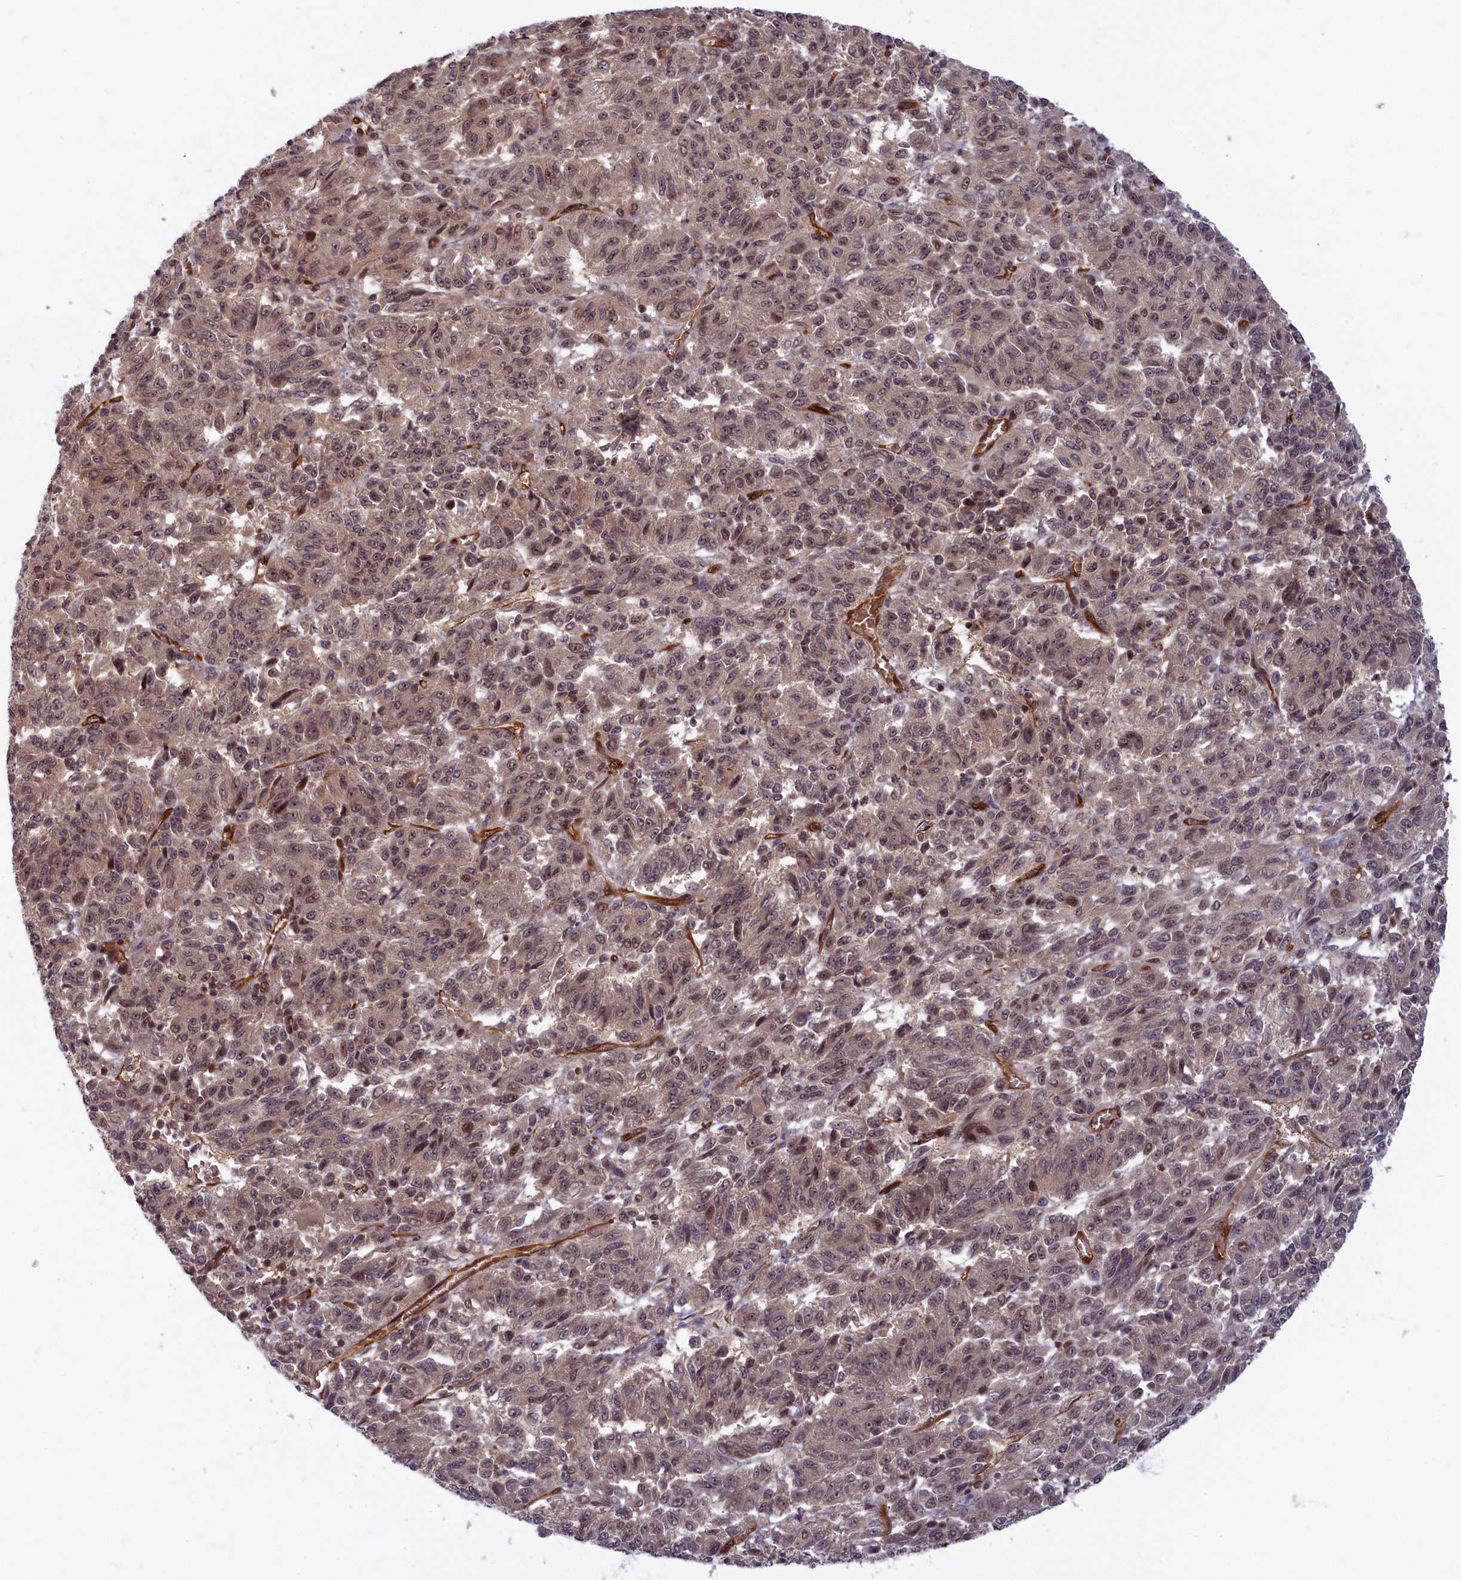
{"staining": {"intensity": "moderate", "quantity": ">75%", "location": "nuclear"}, "tissue": "melanoma", "cell_type": "Tumor cells", "image_type": "cancer", "snomed": [{"axis": "morphology", "description": "Malignant melanoma, Metastatic site"}, {"axis": "topography", "description": "Lung"}], "caption": "Protein expression analysis of malignant melanoma (metastatic site) demonstrates moderate nuclear expression in approximately >75% of tumor cells.", "gene": "SNRK", "patient": {"sex": "male", "age": 64}}